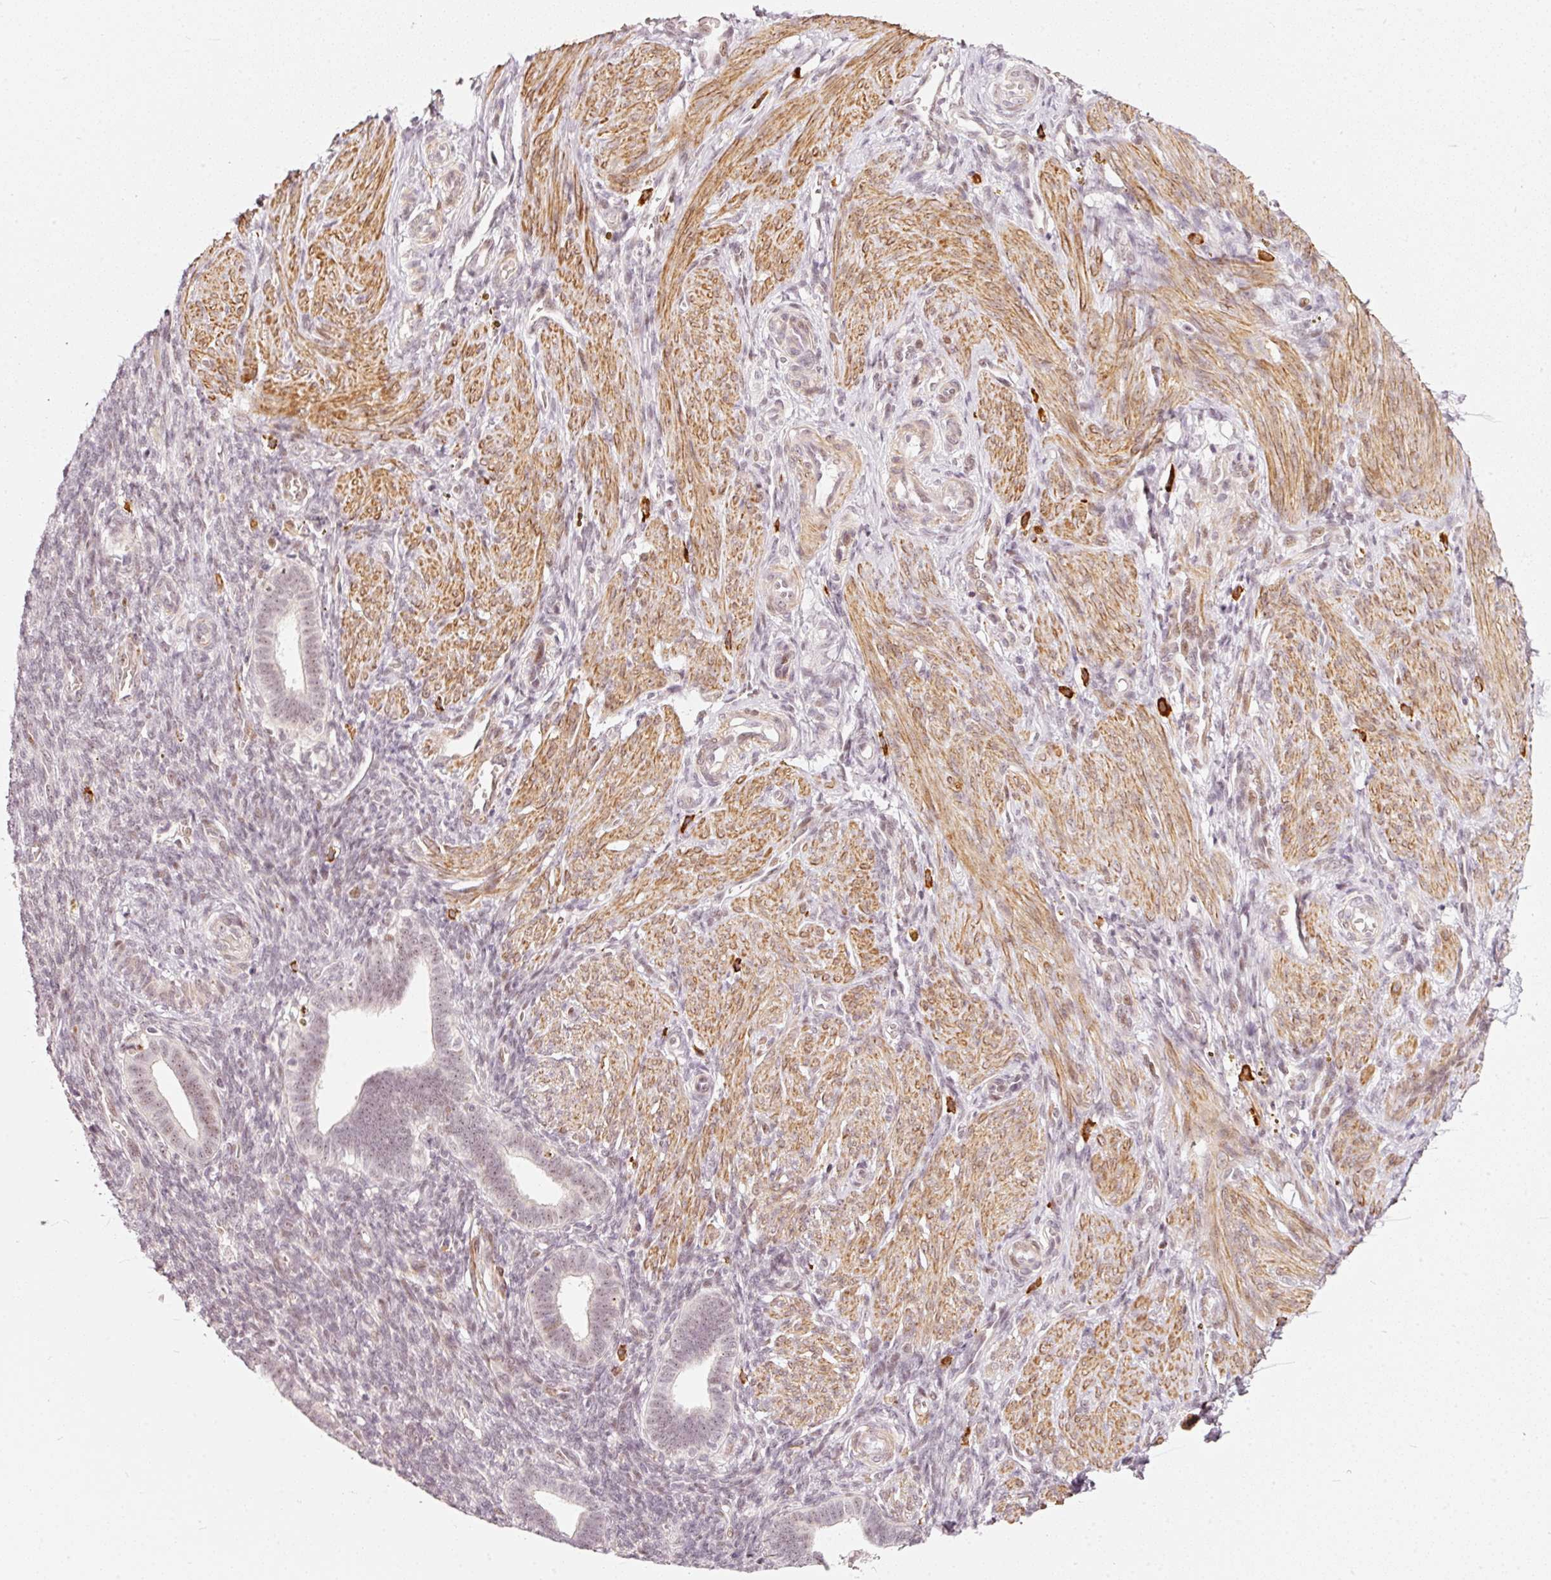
{"staining": {"intensity": "weak", "quantity": "<25%", "location": "nuclear"}, "tissue": "endometrium", "cell_type": "Cells in endometrial stroma", "image_type": "normal", "snomed": [{"axis": "morphology", "description": "Normal tissue, NOS"}, {"axis": "topography", "description": "Endometrium"}], "caption": "Cells in endometrial stroma are negative for brown protein staining in normal endometrium. (DAB immunohistochemistry (IHC) with hematoxylin counter stain).", "gene": "MXRA8", "patient": {"sex": "female", "age": 34}}